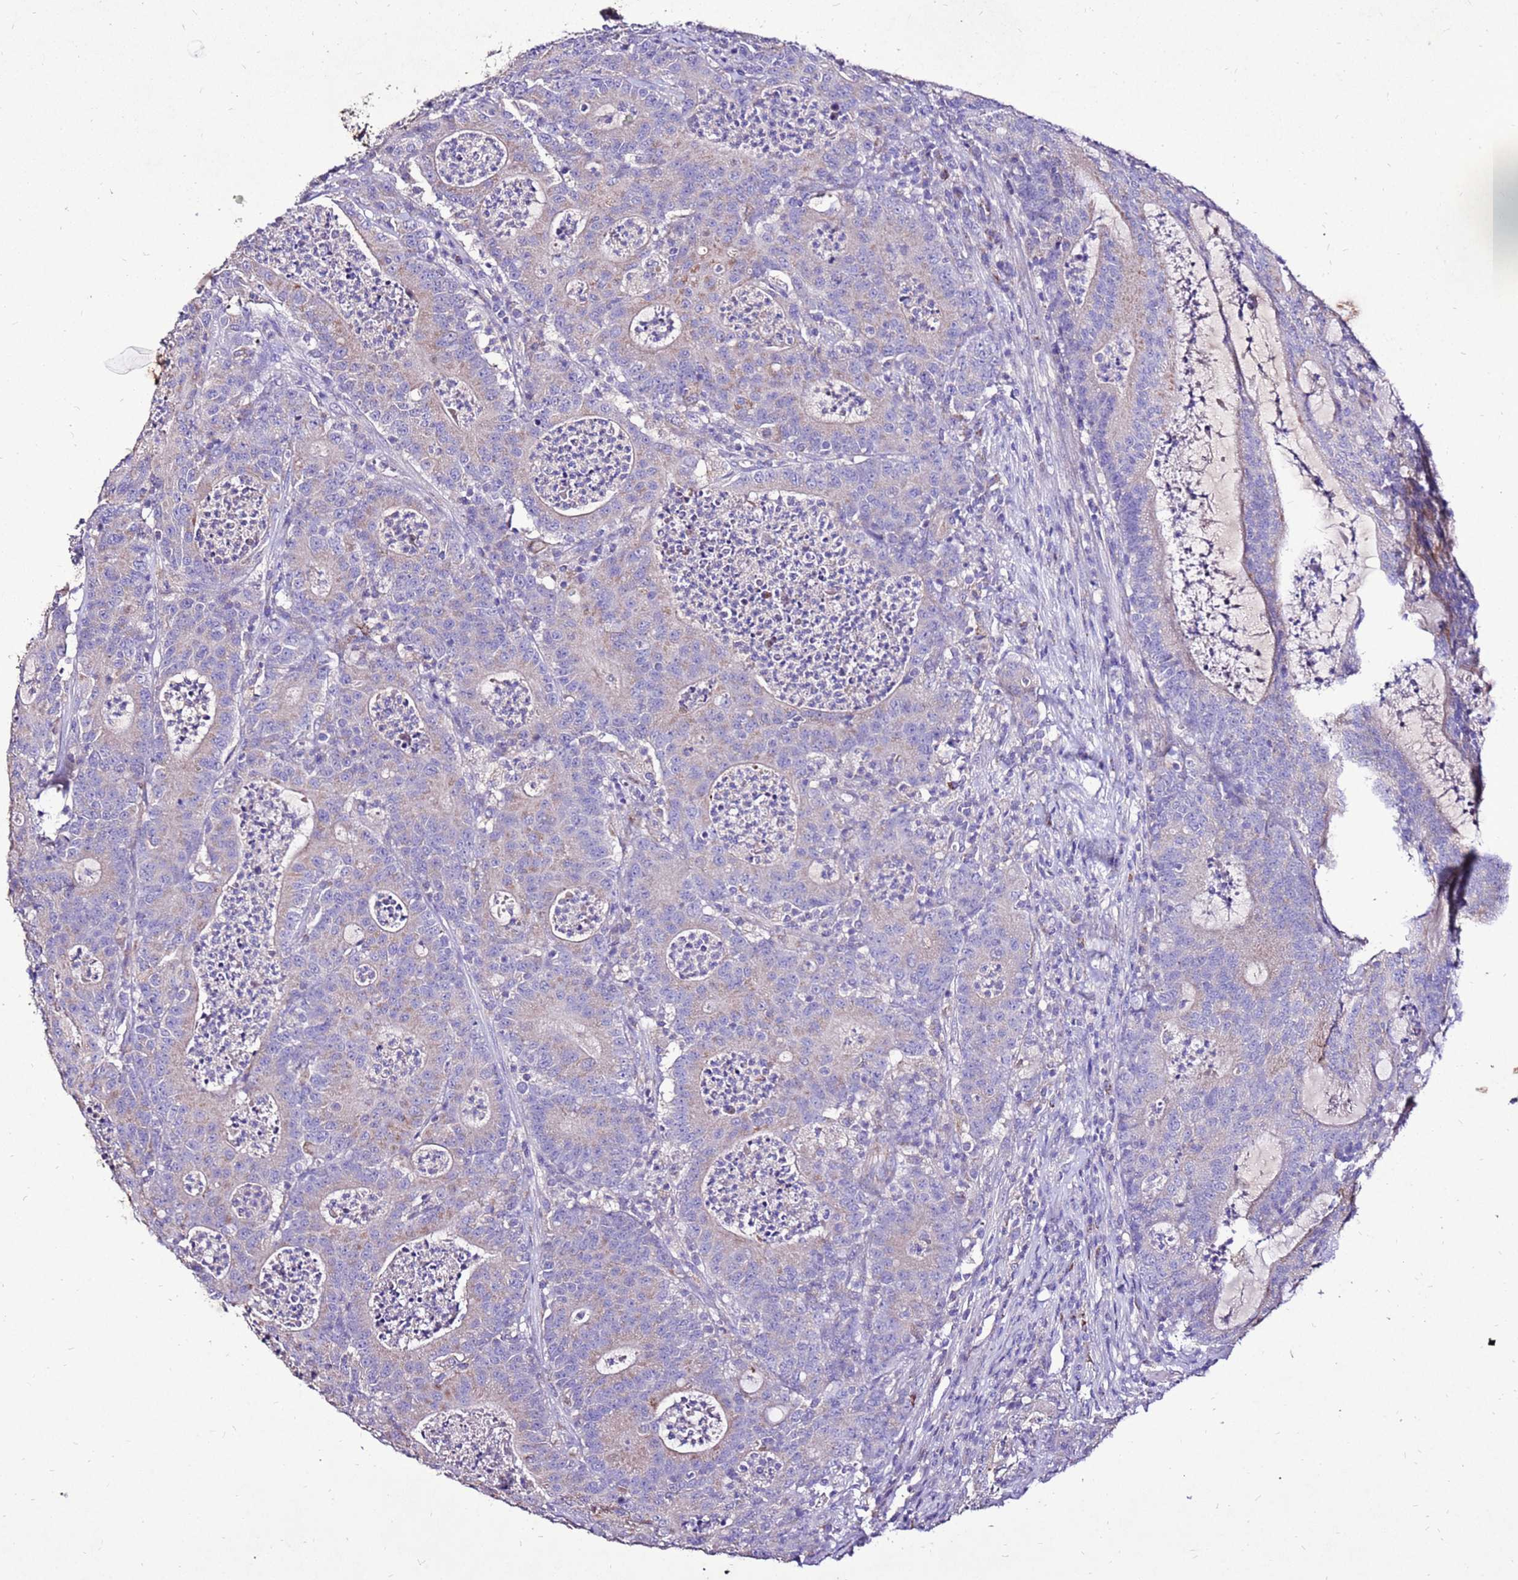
{"staining": {"intensity": "weak", "quantity": "<25%", "location": "cytoplasmic/membranous"}, "tissue": "colorectal cancer", "cell_type": "Tumor cells", "image_type": "cancer", "snomed": [{"axis": "morphology", "description": "Adenocarcinoma, NOS"}, {"axis": "topography", "description": "Colon"}], "caption": "Tumor cells show no significant protein staining in colorectal adenocarcinoma.", "gene": "TMEM106C", "patient": {"sex": "male", "age": 83}}